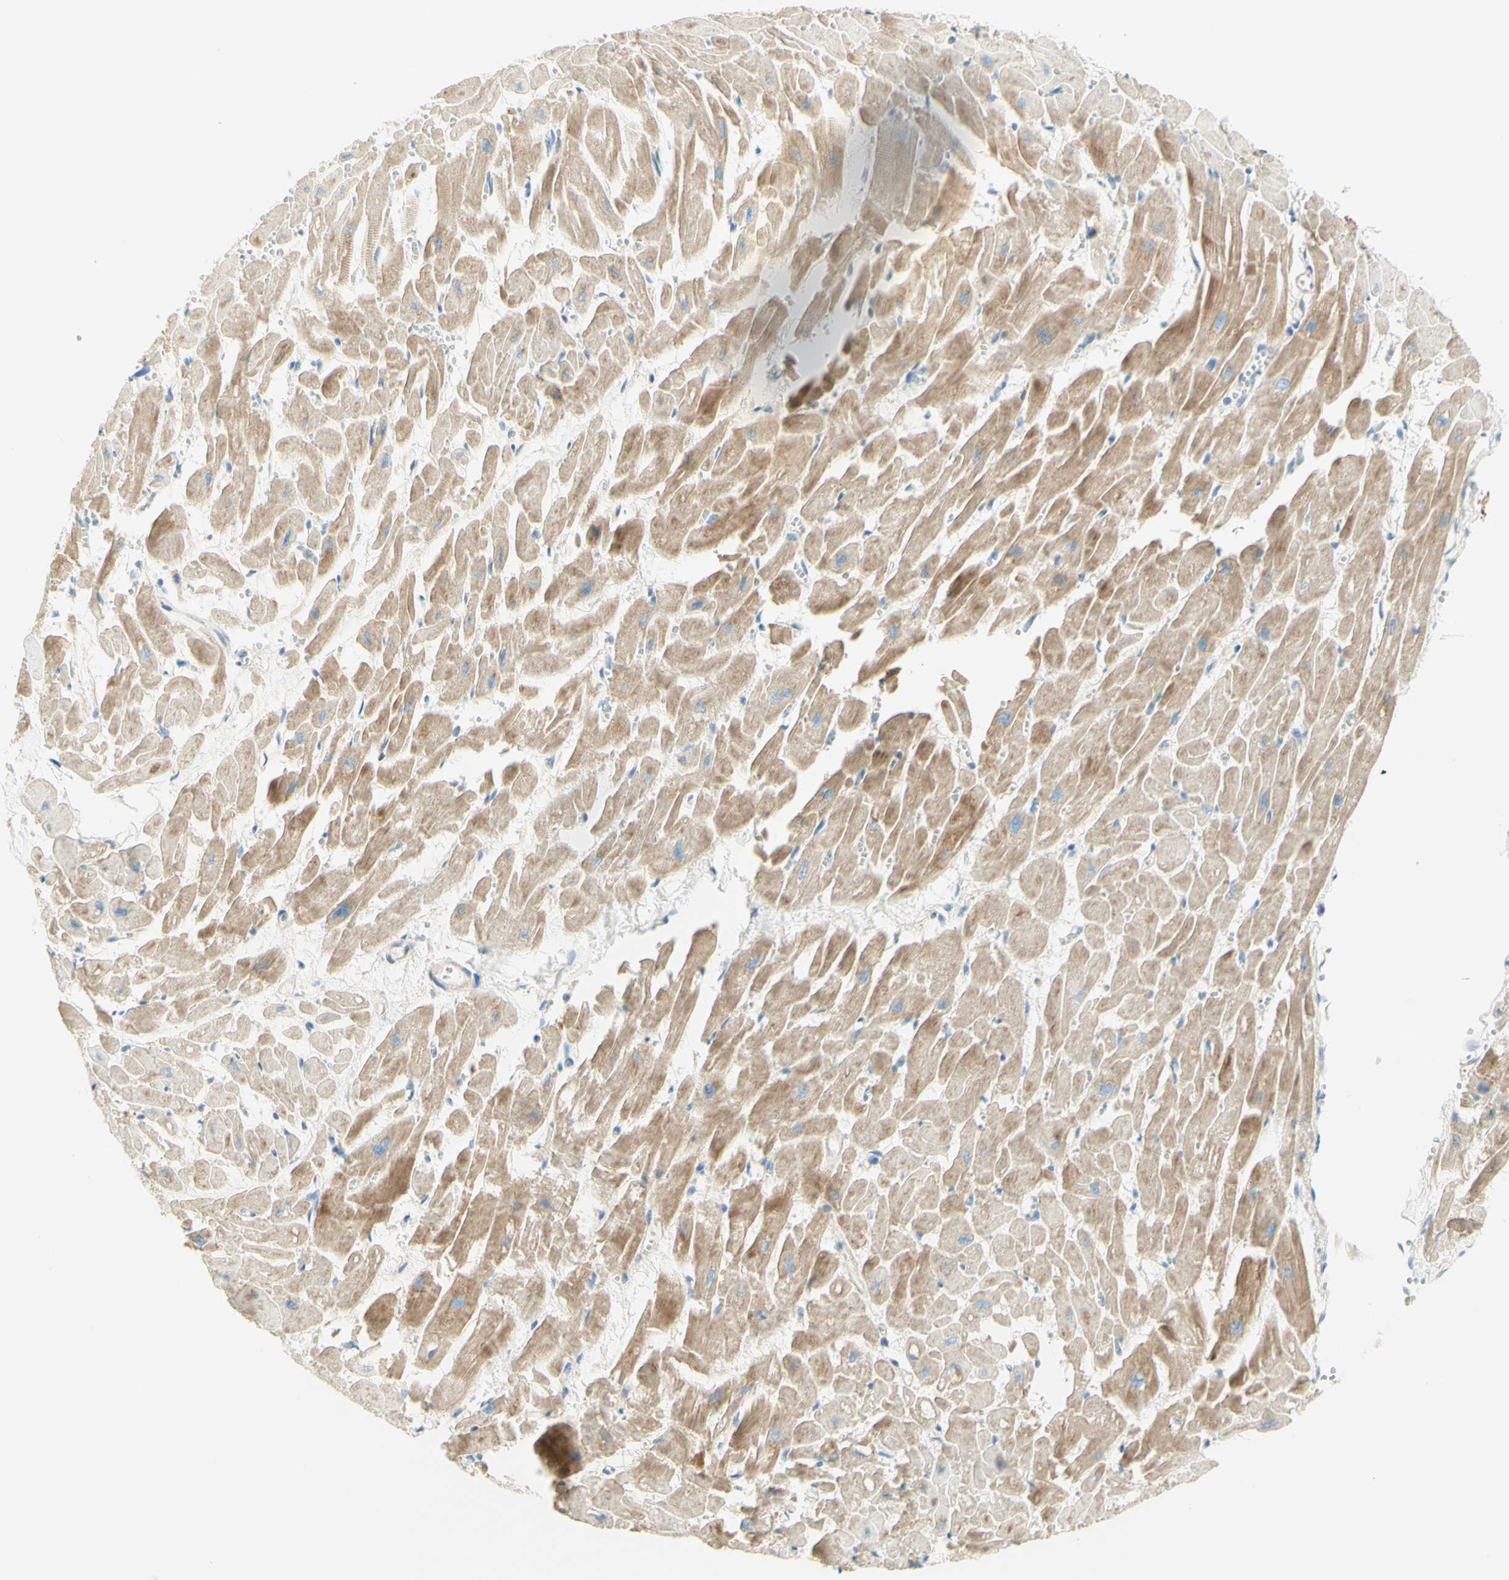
{"staining": {"intensity": "weak", "quantity": "25%-75%", "location": "cytoplasmic/membranous"}, "tissue": "heart muscle", "cell_type": "Cardiomyocytes", "image_type": "normal", "snomed": [{"axis": "morphology", "description": "Normal tissue, NOS"}, {"axis": "topography", "description": "Heart"}], "caption": "Brown immunohistochemical staining in benign human heart muscle exhibits weak cytoplasmic/membranous expression in about 25%-75% of cardiomyocytes. The protein of interest is shown in brown color, while the nuclei are stained blue.", "gene": "PROM1", "patient": {"sex": "female", "age": 19}}